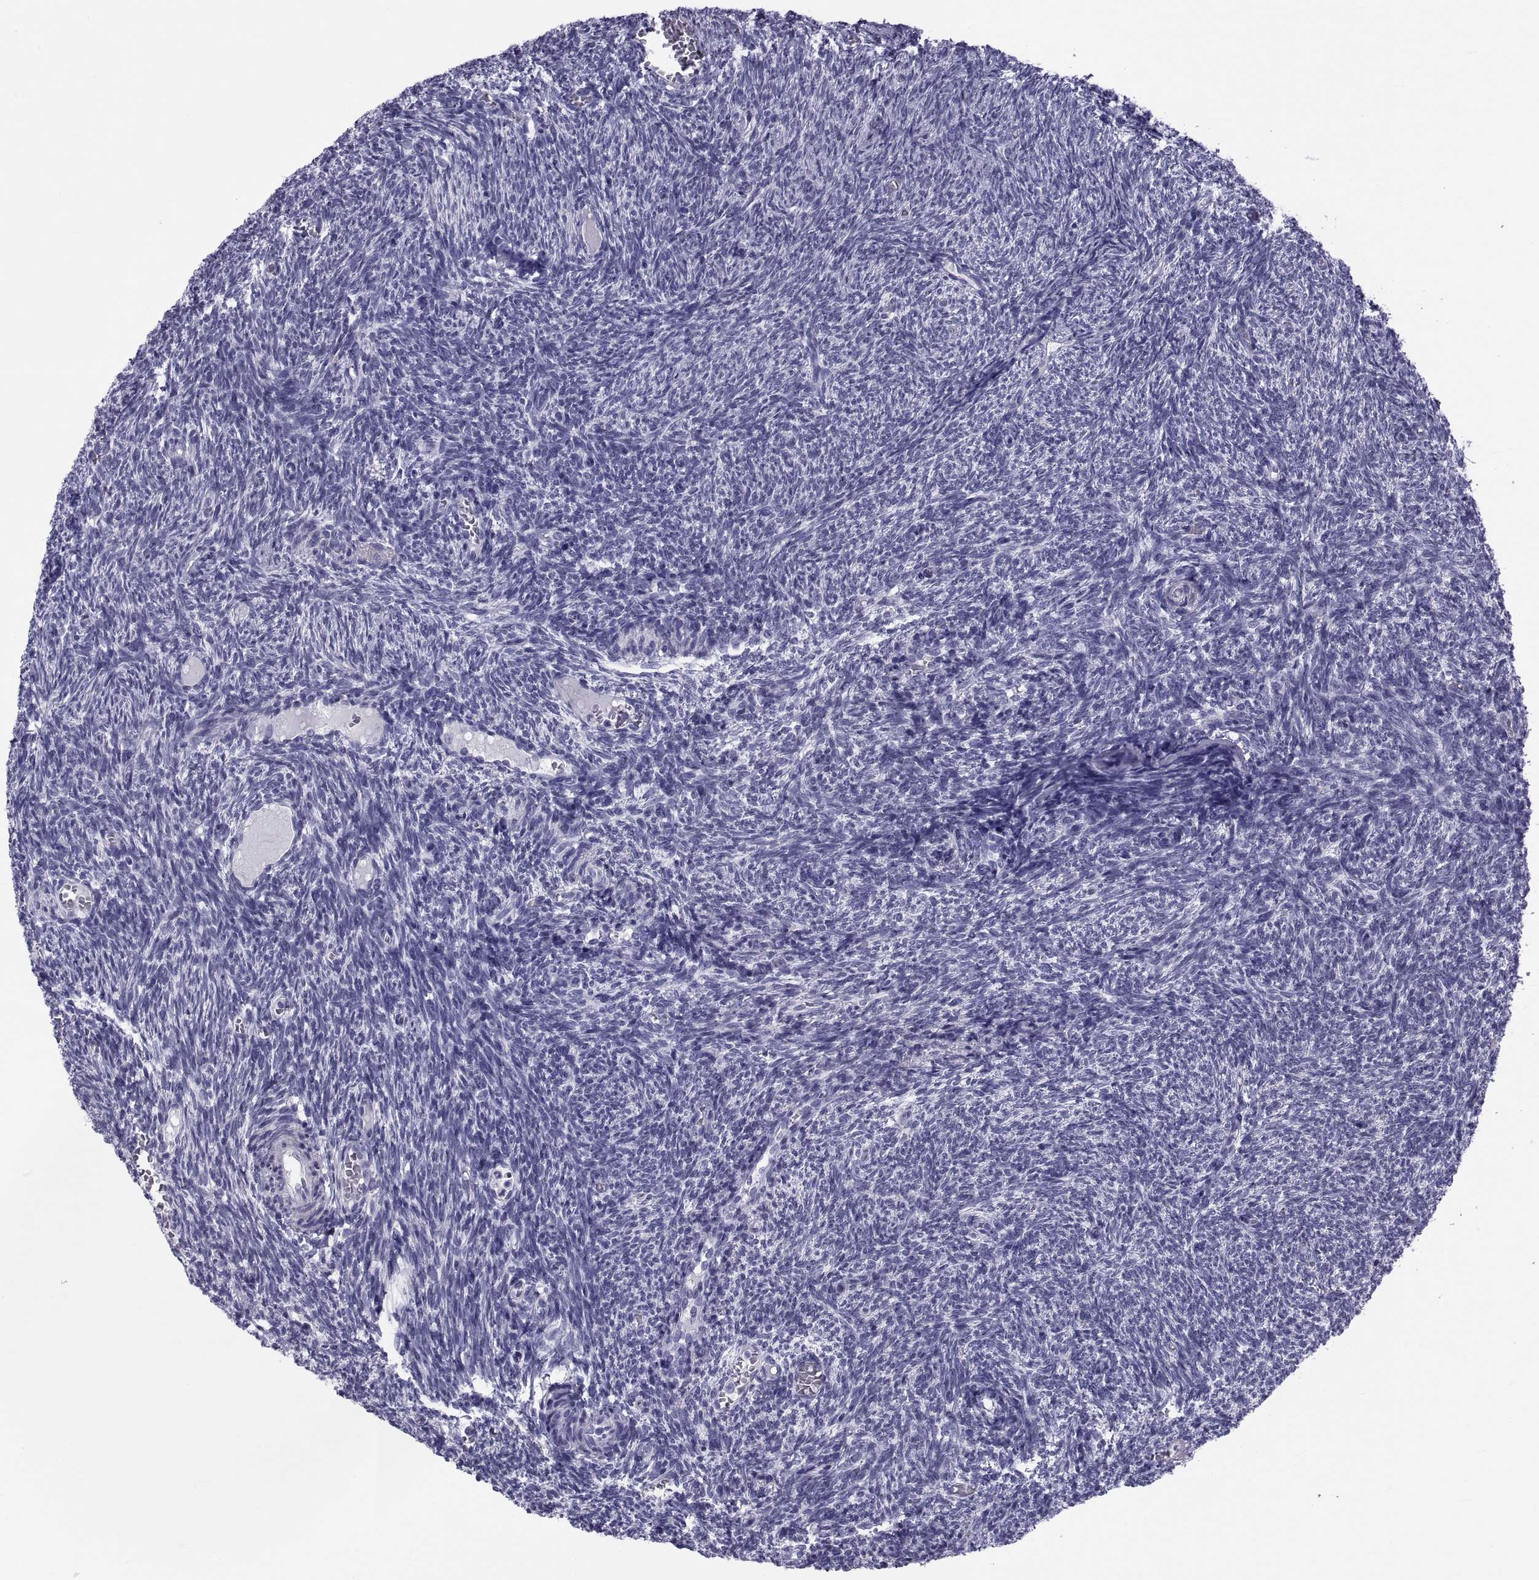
{"staining": {"intensity": "negative", "quantity": "none", "location": "none"}, "tissue": "ovary", "cell_type": "Follicle cells", "image_type": "normal", "snomed": [{"axis": "morphology", "description": "Normal tissue, NOS"}, {"axis": "topography", "description": "Ovary"}], "caption": "Immunohistochemistry (IHC) of normal human ovary reveals no positivity in follicle cells.", "gene": "DEFB129", "patient": {"sex": "female", "age": 39}}